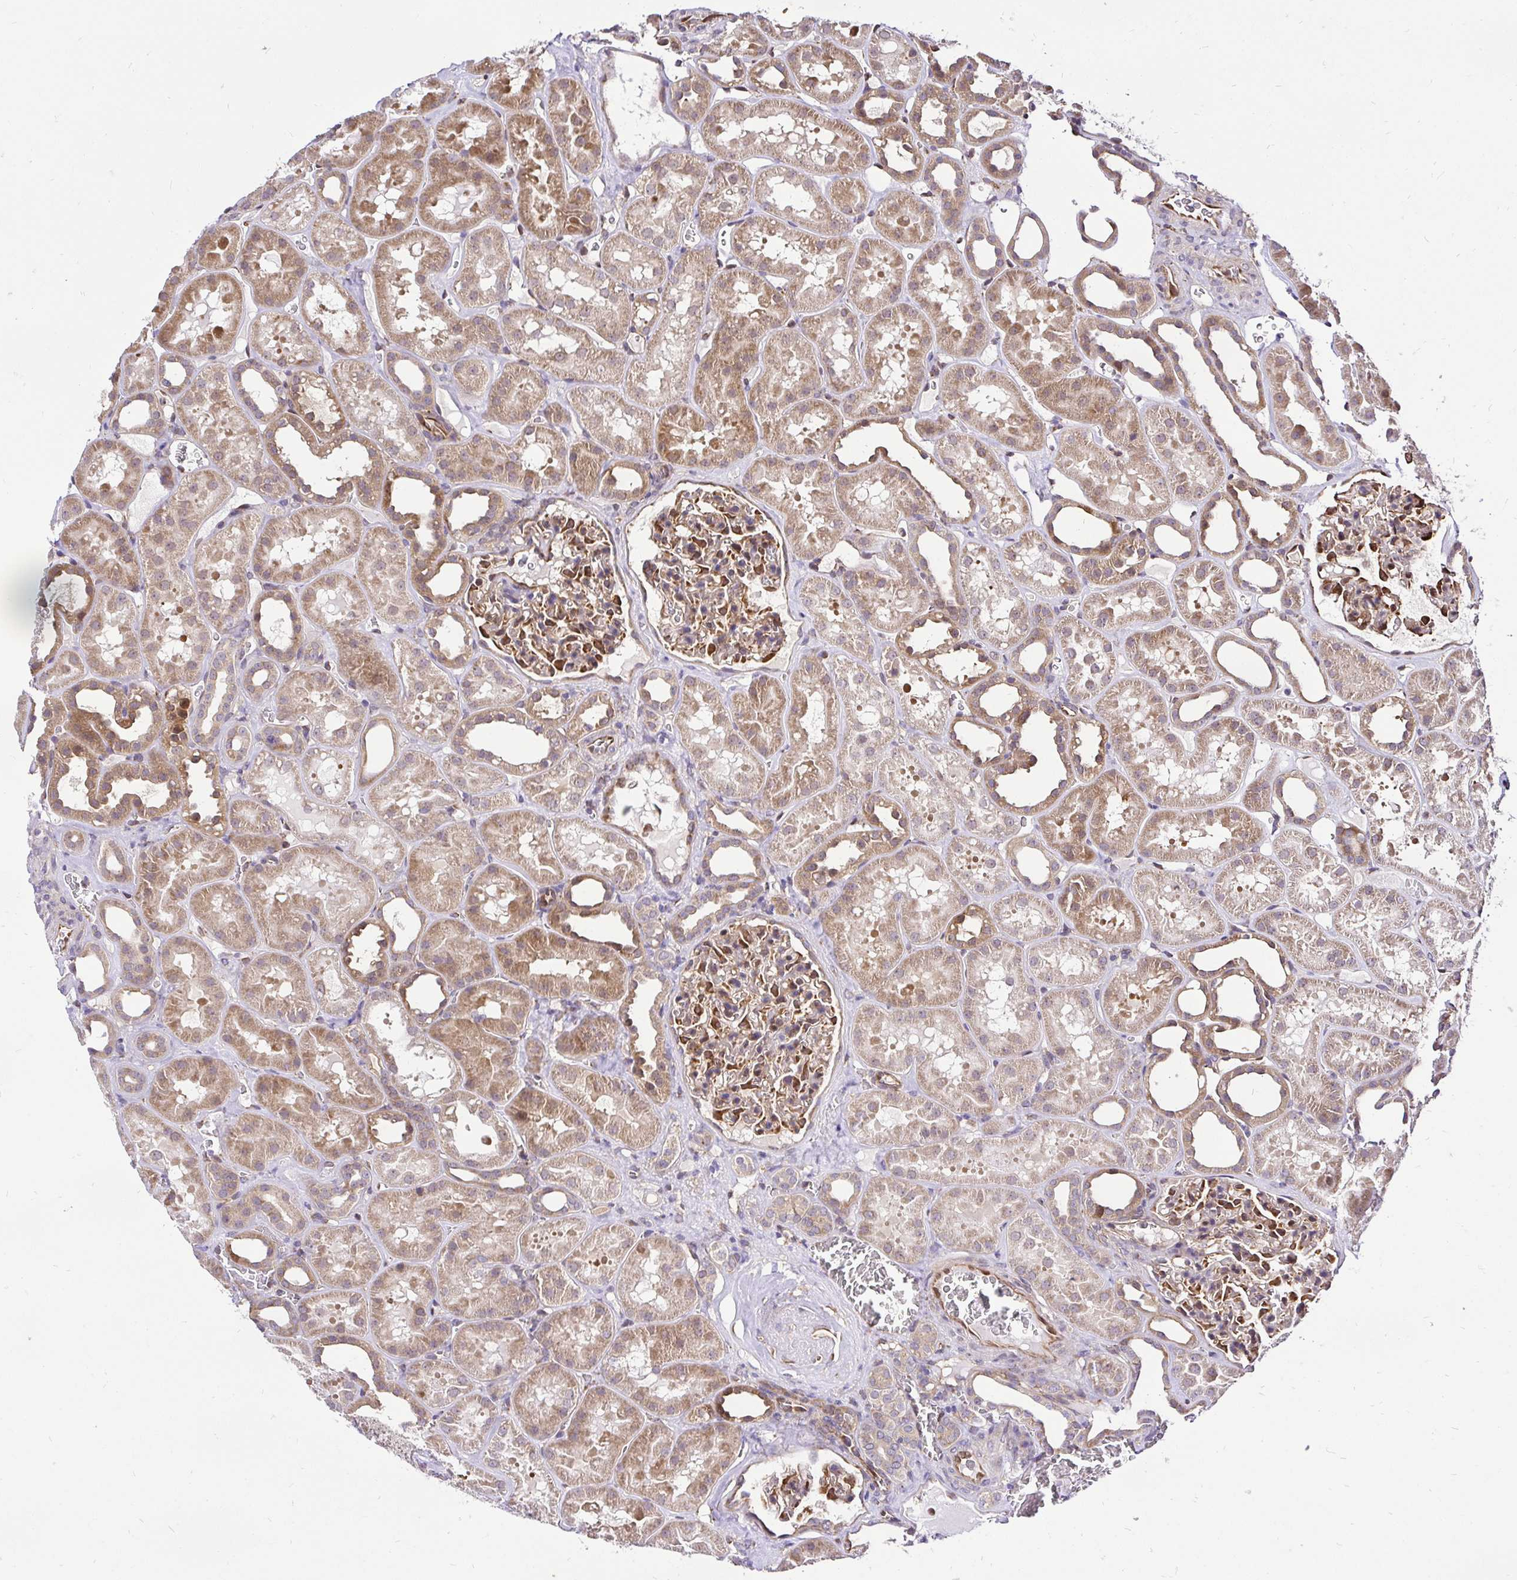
{"staining": {"intensity": "moderate", "quantity": "25%-75%", "location": "cytoplasmic/membranous"}, "tissue": "kidney", "cell_type": "Cells in glomeruli", "image_type": "normal", "snomed": [{"axis": "morphology", "description": "Normal tissue, NOS"}, {"axis": "topography", "description": "Kidney"}], "caption": "Cells in glomeruli show moderate cytoplasmic/membranous positivity in about 25%-75% of cells in benign kidney.", "gene": "CCDC122", "patient": {"sex": "female", "age": 41}}